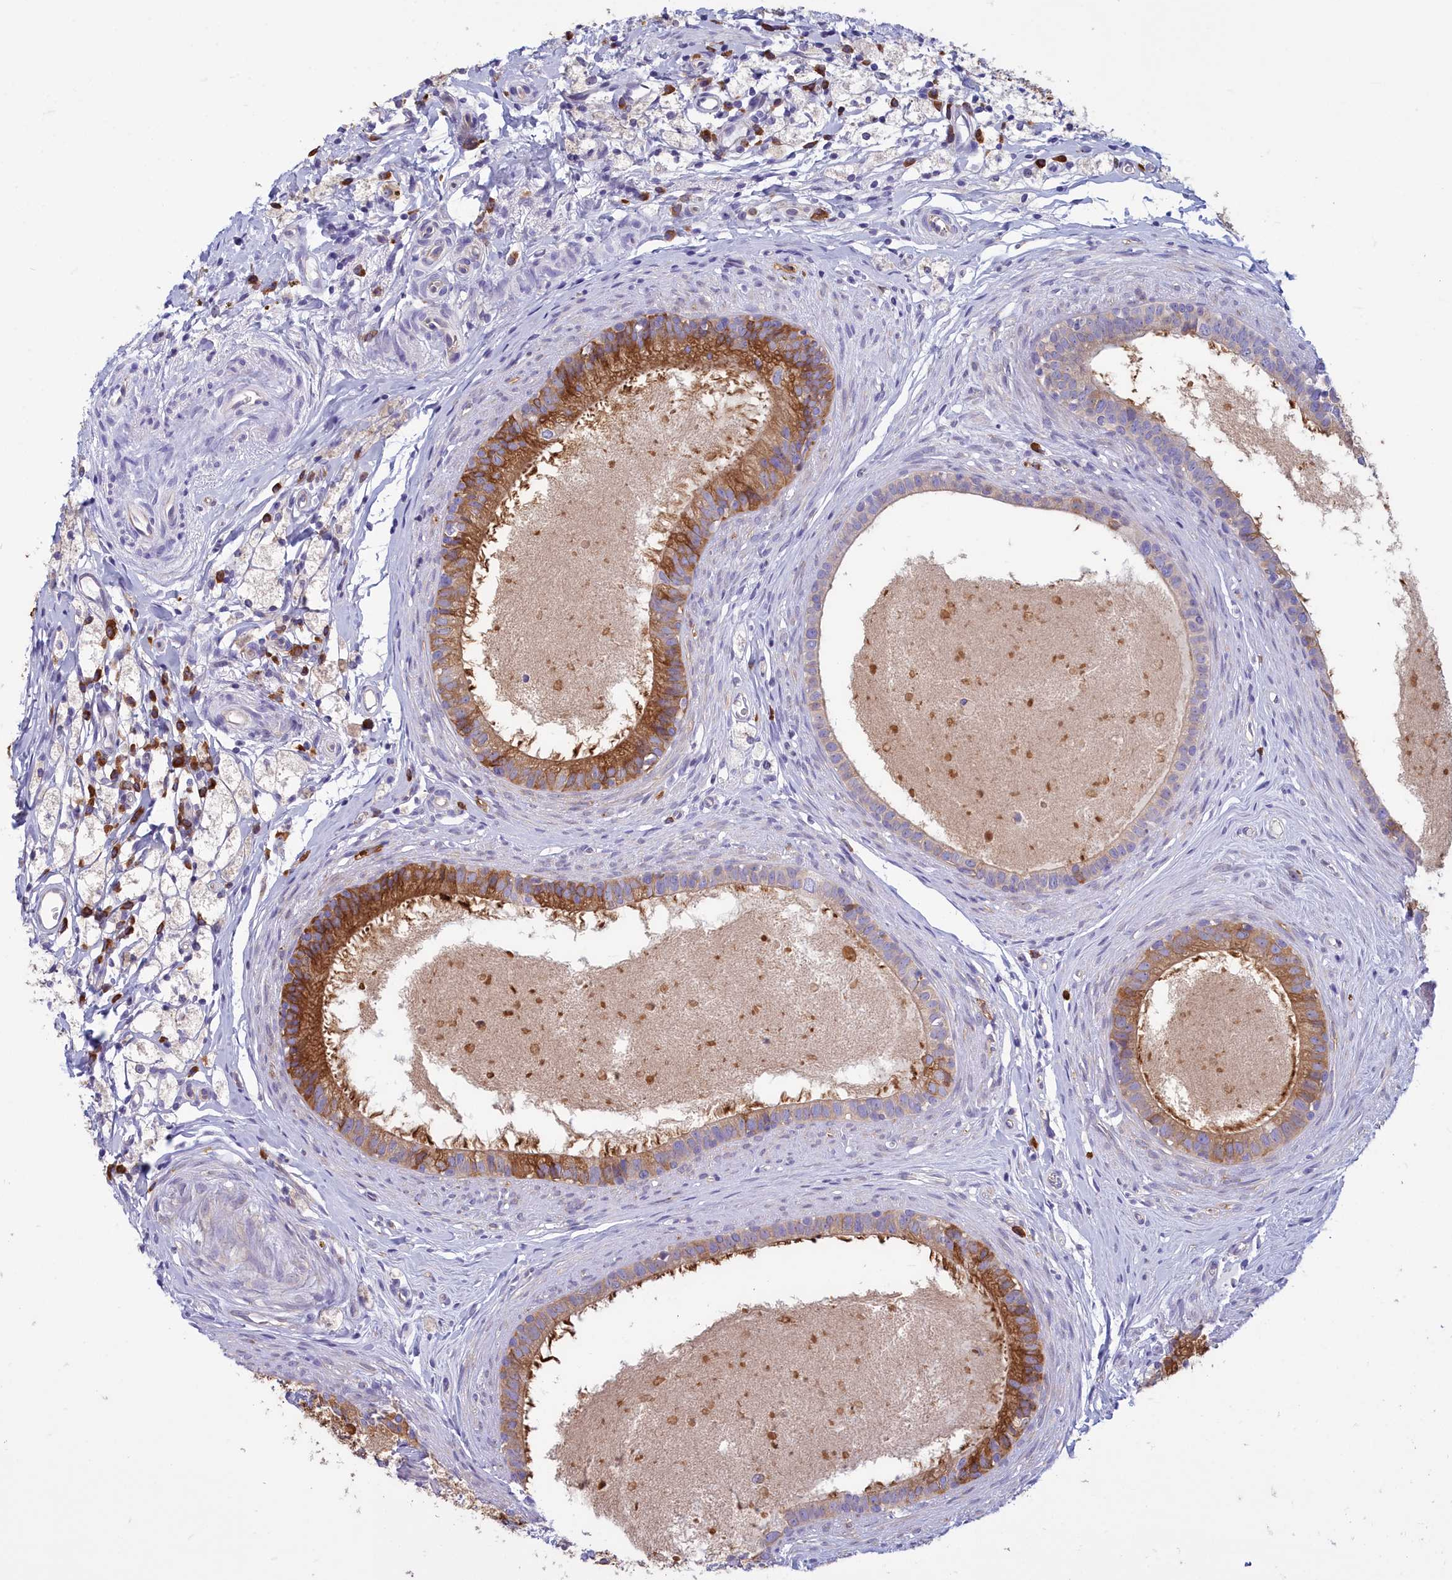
{"staining": {"intensity": "strong", "quantity": "25%-75%", "location": "cytoplasmic/membranous"}, "tissue": "epididymis", "cell_type": "Glandular cells", "image_type": "normal", "snomed": [{"axis": "morphology", "description": "Normal tissue, NOS"}, {"axis": "topography", "description": "Epididymis"}], "caption": "Brown immunohistochemical staining in benign epididymis demonstrates strong cytoplasmic/membranous expression in about 25%-75% of glandular cells.", "gene": "HM13", "patient": {"sex": "male", "age": 80}}